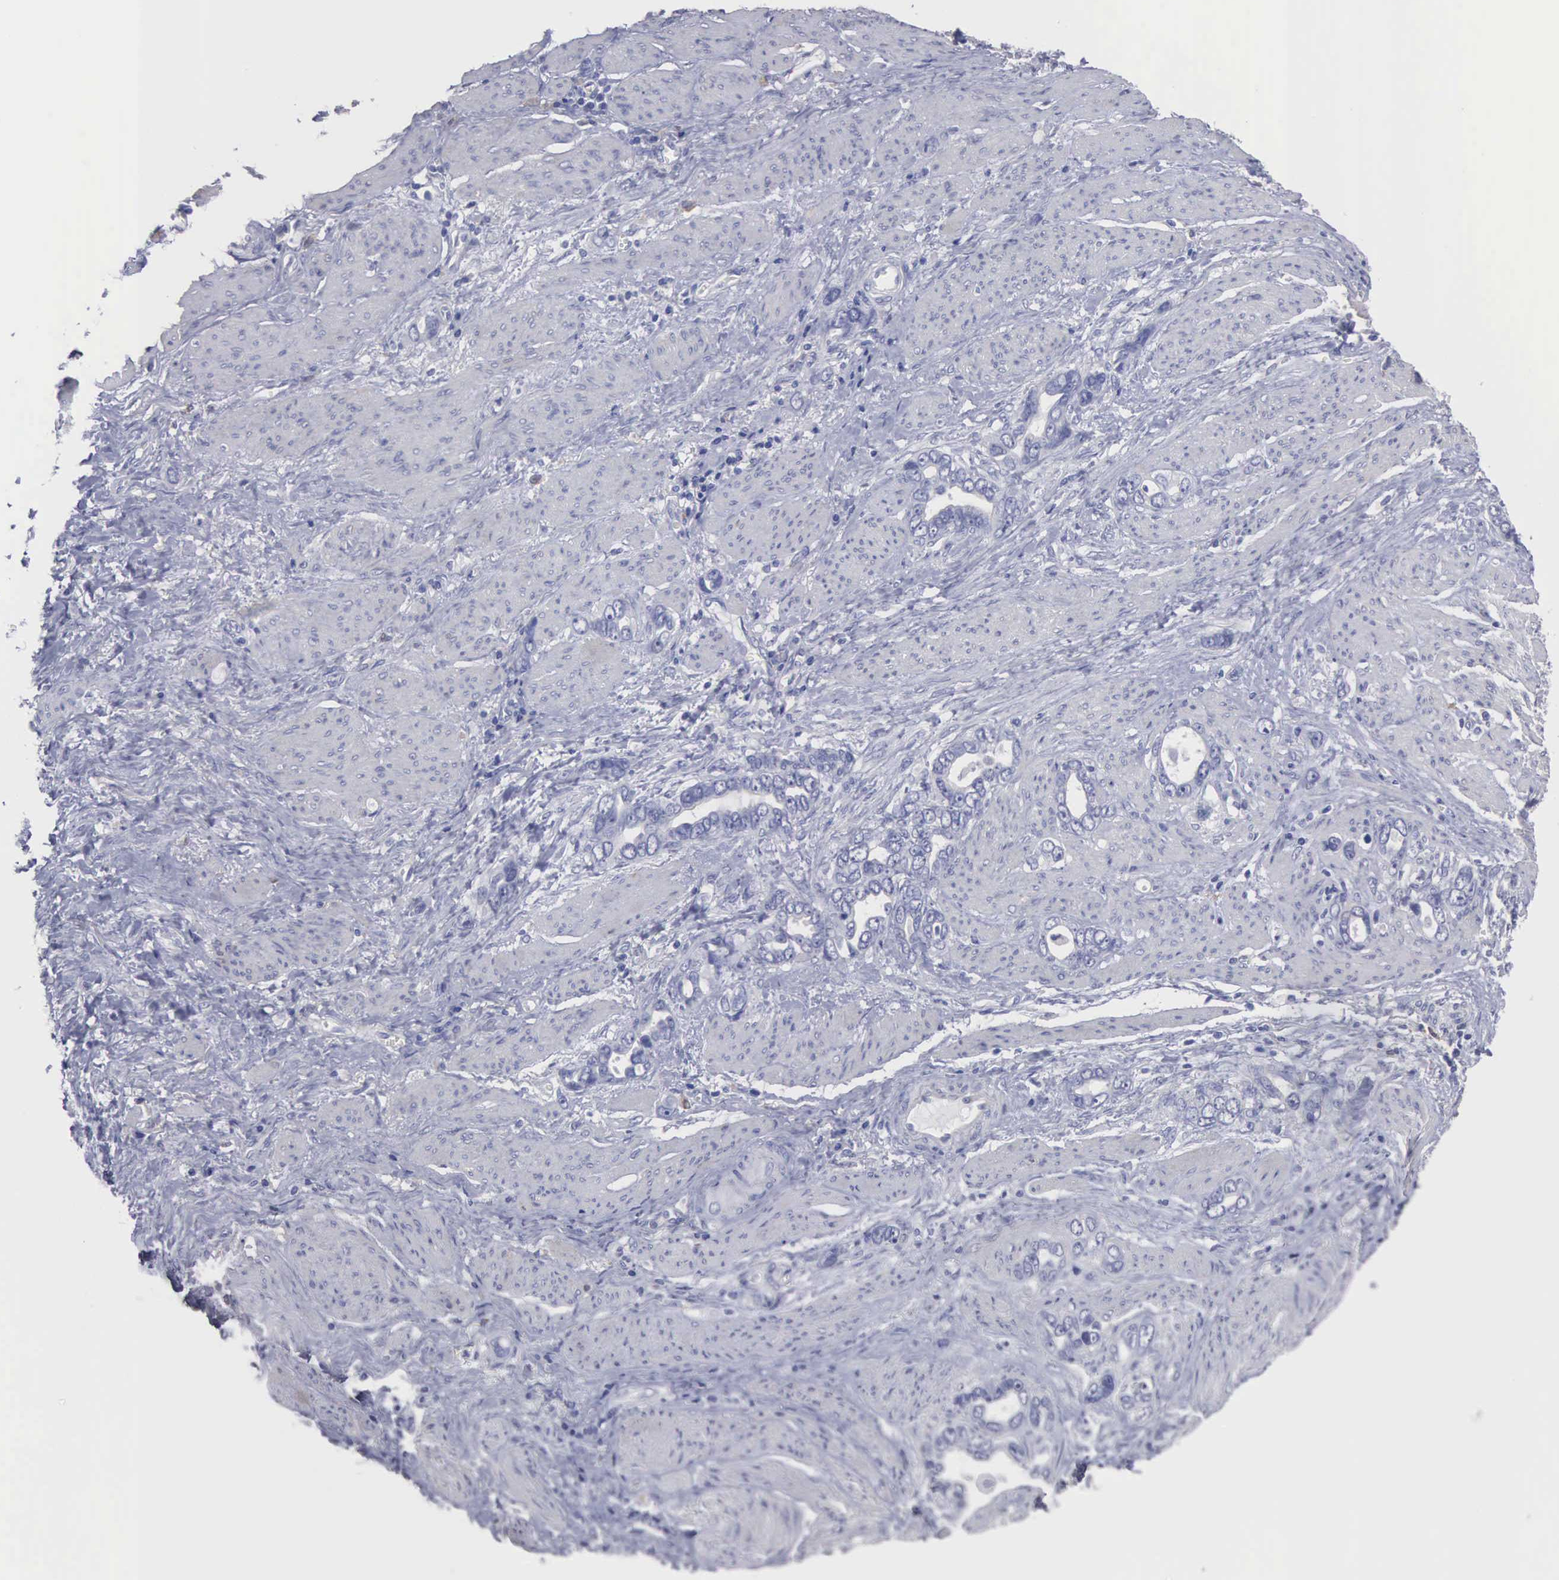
{"staining": {"intensity": "negative", "quantity": "none", "location": "none"}, "tissue": "stomach cancer", "cell_type": "Tumor cells", "image_type": "cancer", "snomed": [{"axis": "morphology", "description": "Adenocarcinoma, NOS"}, {"axis": "topography", "description": "Stomach"}], "caption": "IHC photomicrograph of stomach adenocarcinoma stained for a protein (brown), which demonstrates no staining in tumor cells.", "gene": "LIN52", "patient": {"sex": "male", "age": 78}}